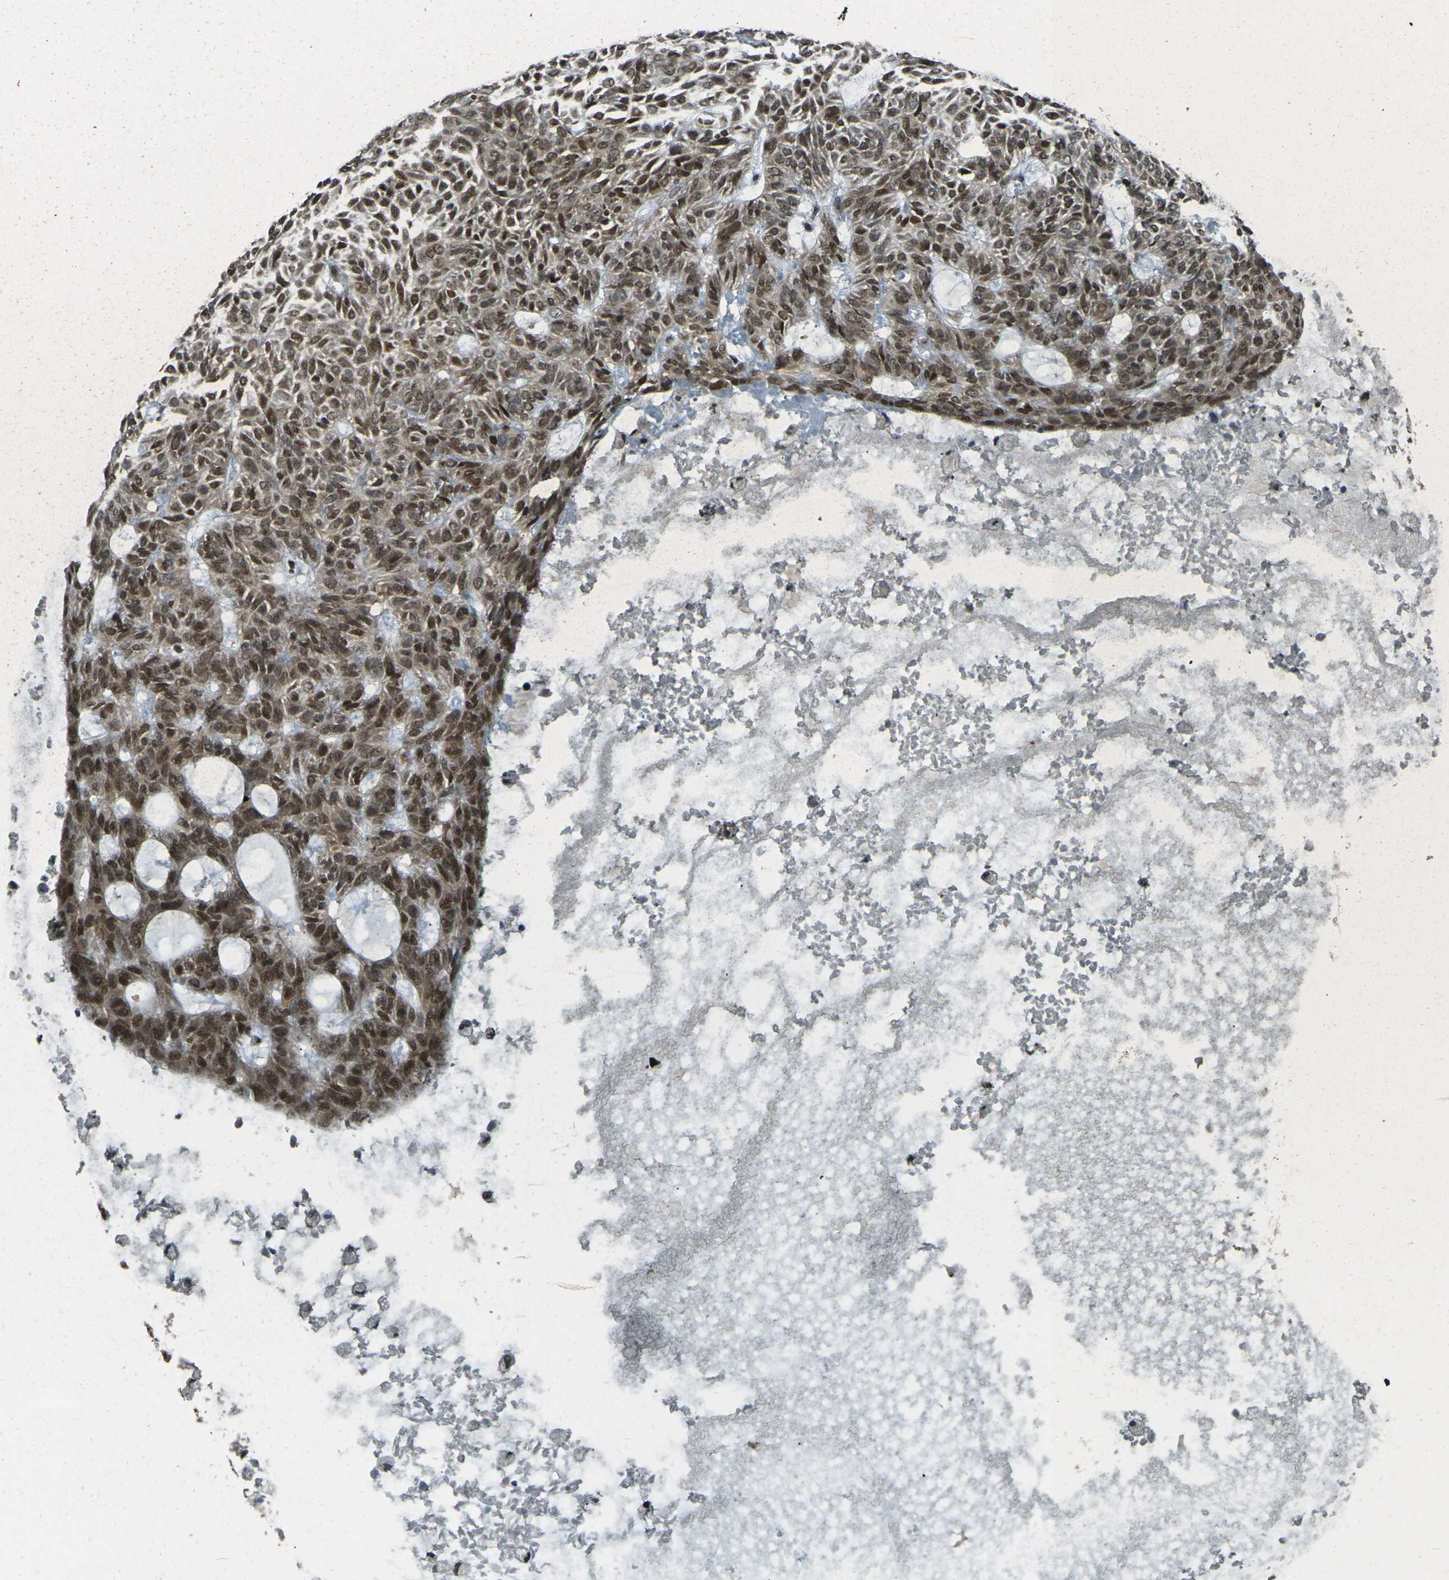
{"staining": {"intensity": "strong", "quantity": ">75%", "location": "cytoplasmic/membranous,nuclear"}, "tissue": "skin cancer", "cell_type": "Tumor cells", "image_type": "cancer", "snomed": [{"axis": "morphology", "description": "Basal cell carcinoma"}, {"axis": "topography", "description": "Skin"}], "caption": "Brown immunohistochemical staining in human skin cancer demonstrates strong cytoplasmic/membranous and nuclear staining in about >75% of tumor cells.", "gene": "NHEJ1", "patient": {"sex": "male", "age": 87}}